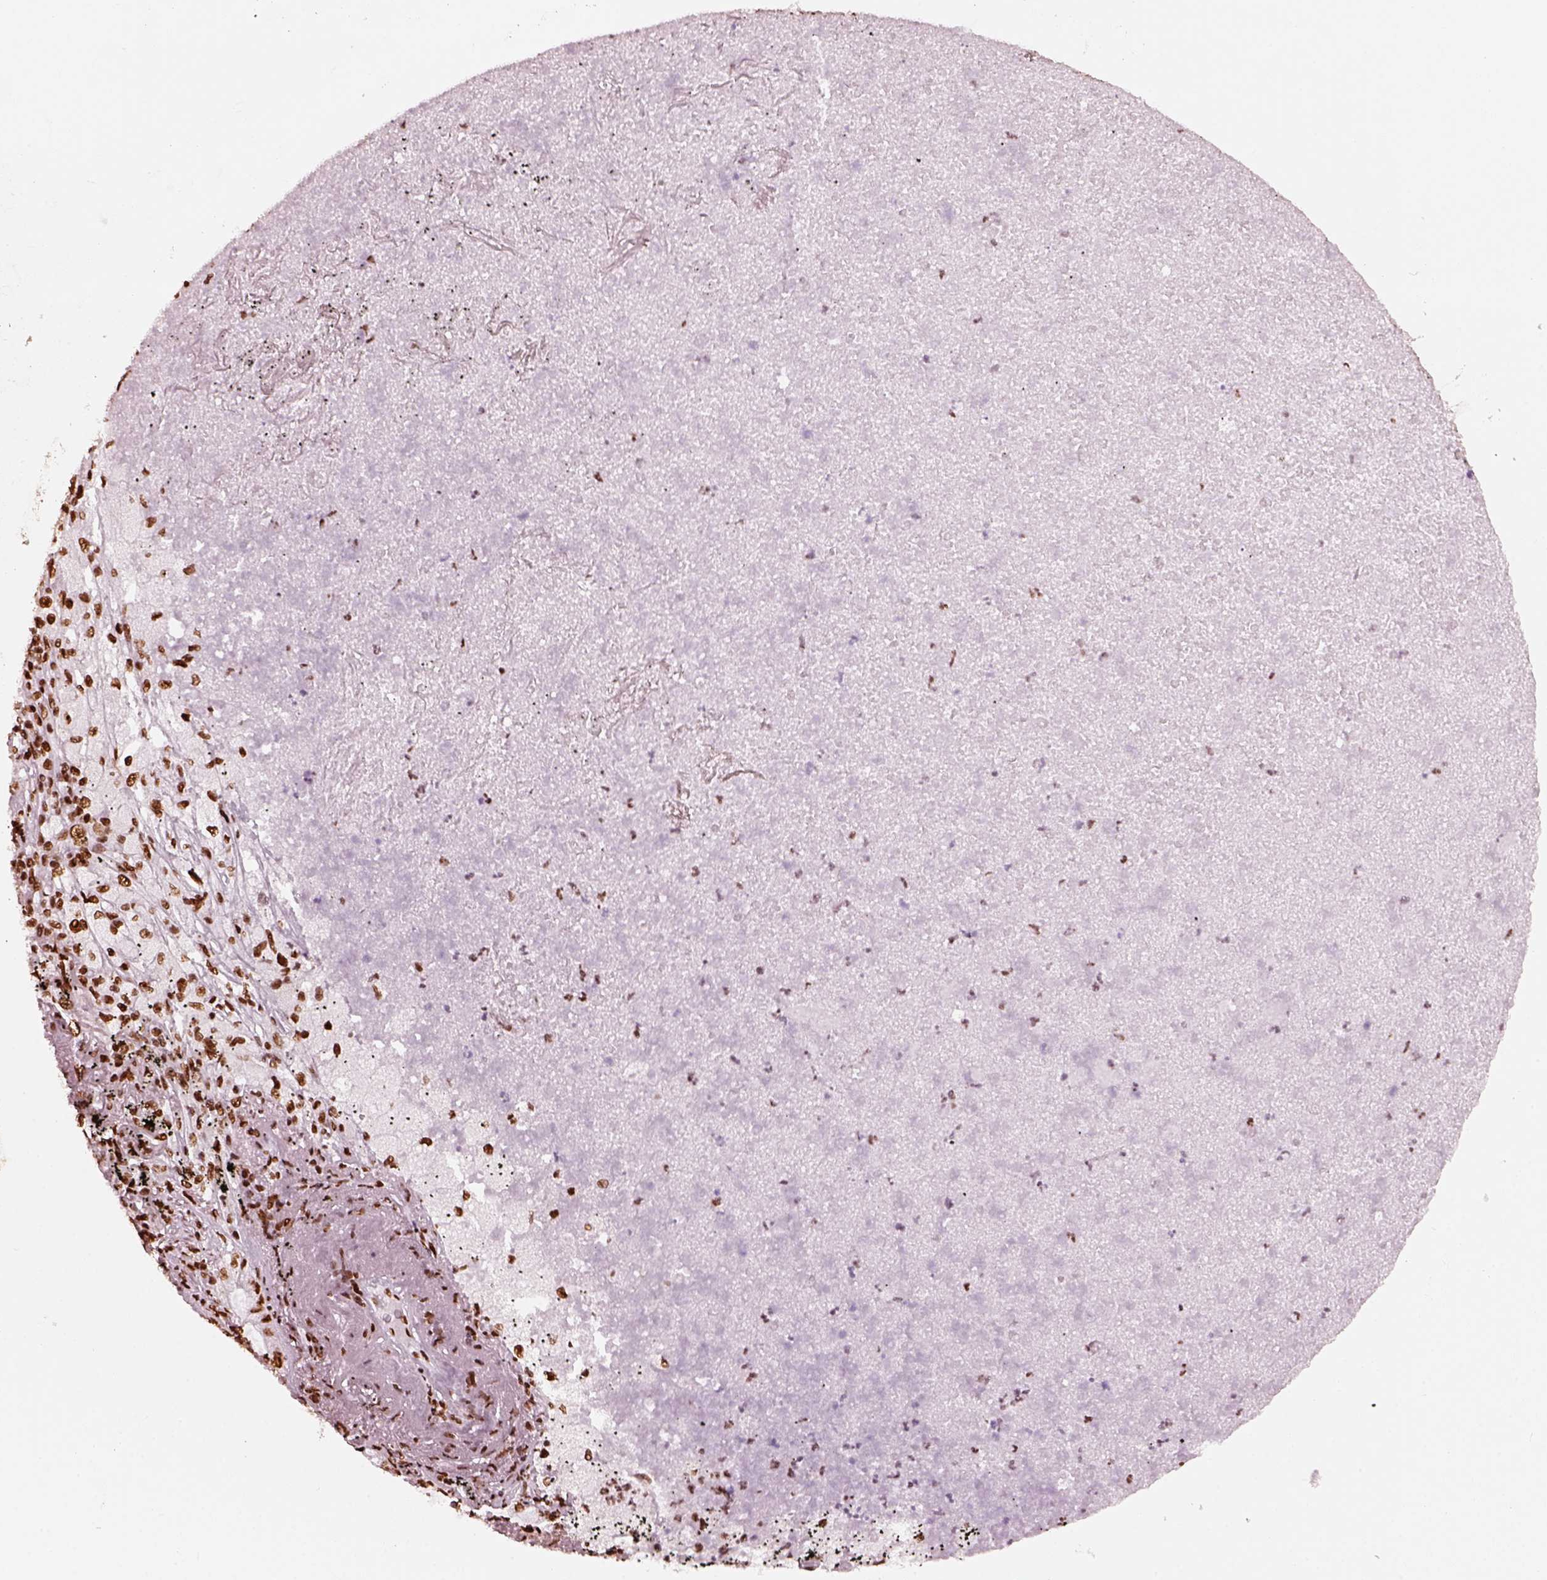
{"staining": {"intensity": "strong", "quantity": ">75%", "location": "nuclear"}, "tissue": "lung cancer", "cell_type": "Tumor cells", "image_type": "cancer", "snomed": [{"axis": "morphology", "description": "Adenocarcinoma, NOS"}, {"axis": "topography", "description": "Lung"}], "caption": "The immunohistochemical stain highlights strong nuclear expression in tumor cells of adenocarcinoma (lung) tissue. (brown staining indicates protein expression, while blue staining denotes nuclei).", "gene": "CBFA2T3", "patient": {"sex": "female", "age": 73}}